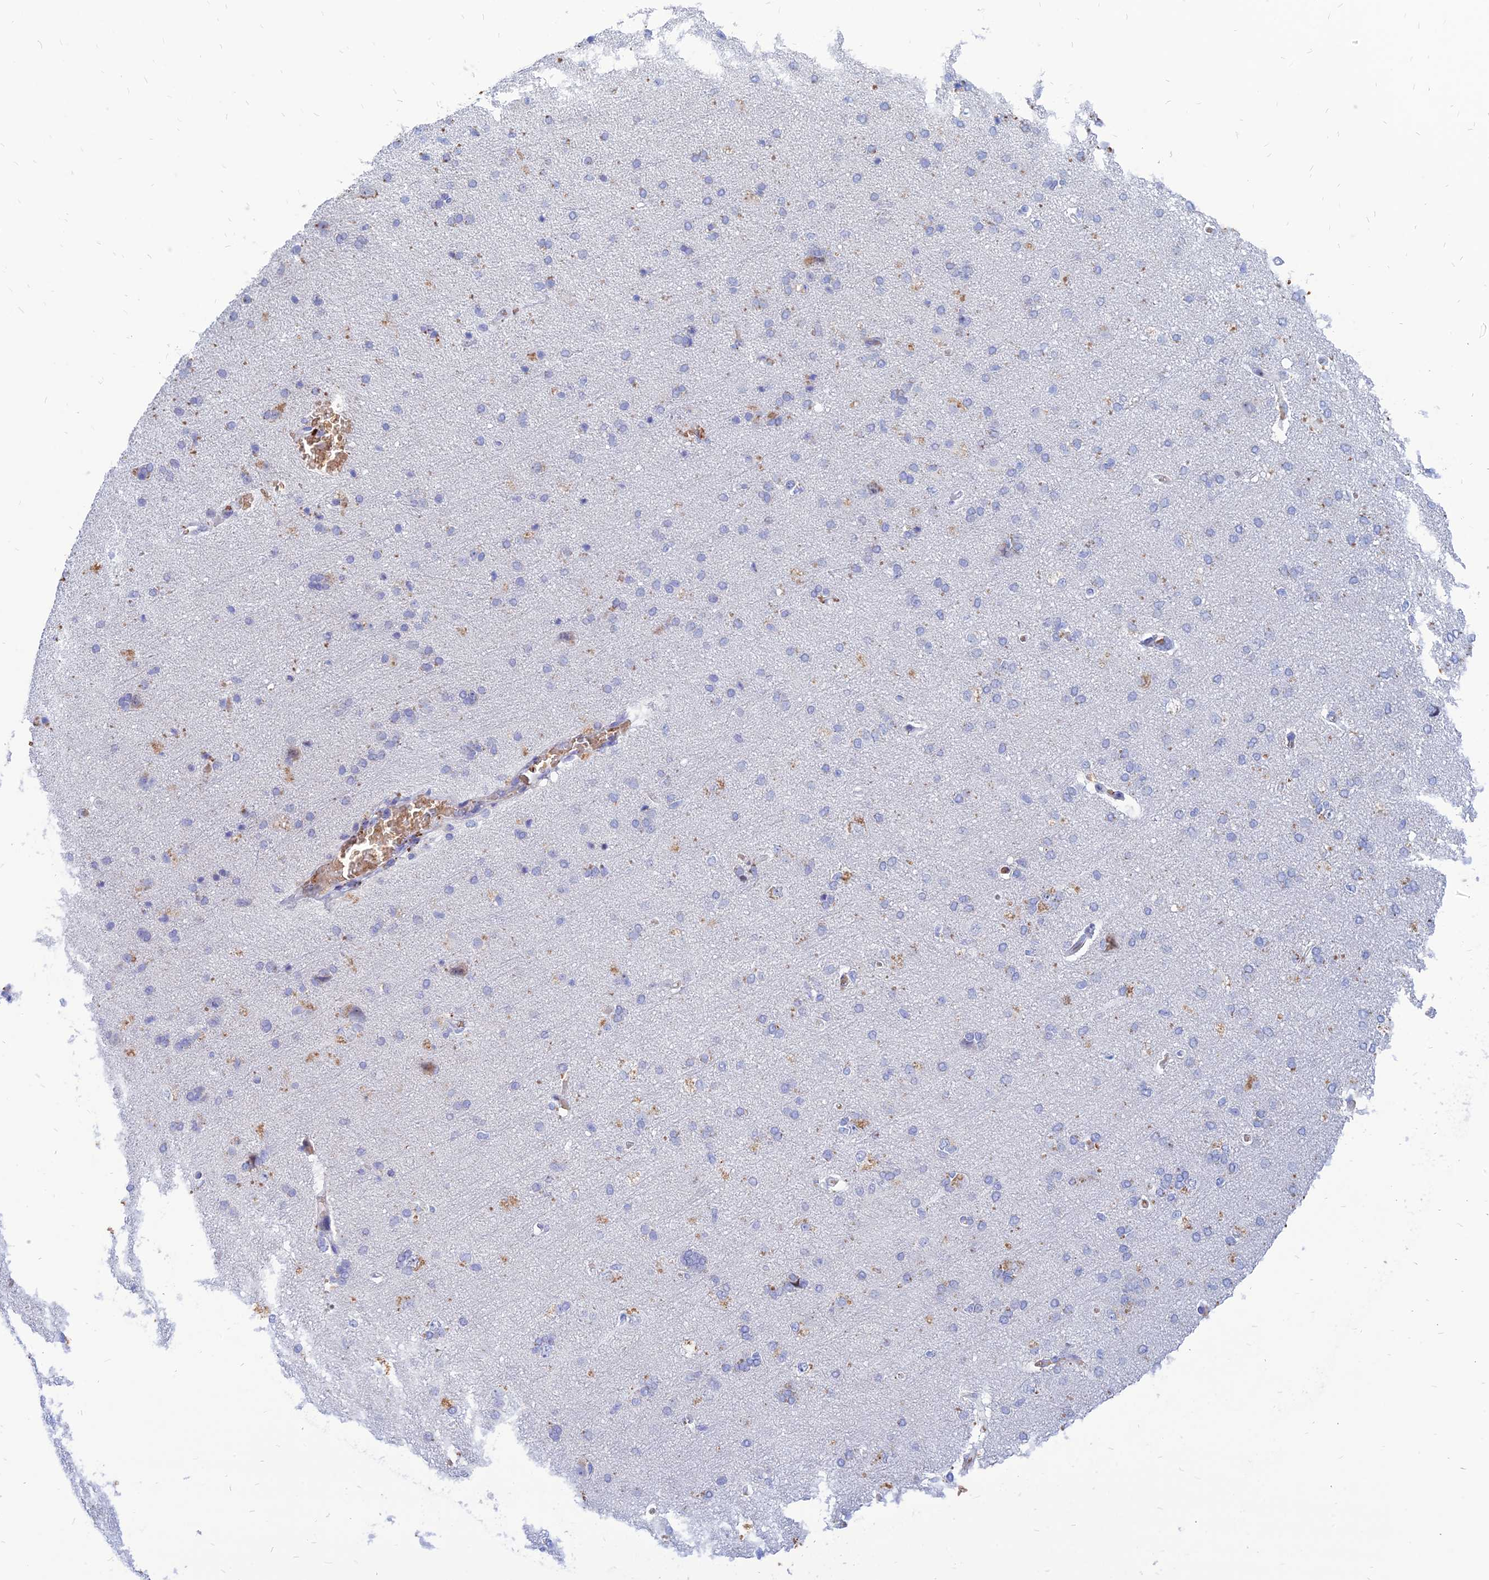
{"staining": {"intensity": "negative", "quantity": "none", "location": "none"}, "tissue": "cerebral cortex", "cell_type": "Endothelial cells", "image_type": "normal", "snomed": [{"axis": "morphology", "description": "Normal tissue, NOS"}, {"axis": "topography", "description": "Cerebral cortex"}], "caption": "A high-resolution photomicrograph shows immunohistochemistry (IHC) staining of unremarkable cerebral cortex, which displays no significant staining in endothelial cells.", "gene": "HHAT", "patient": {"sex": "male", "age": 62}}